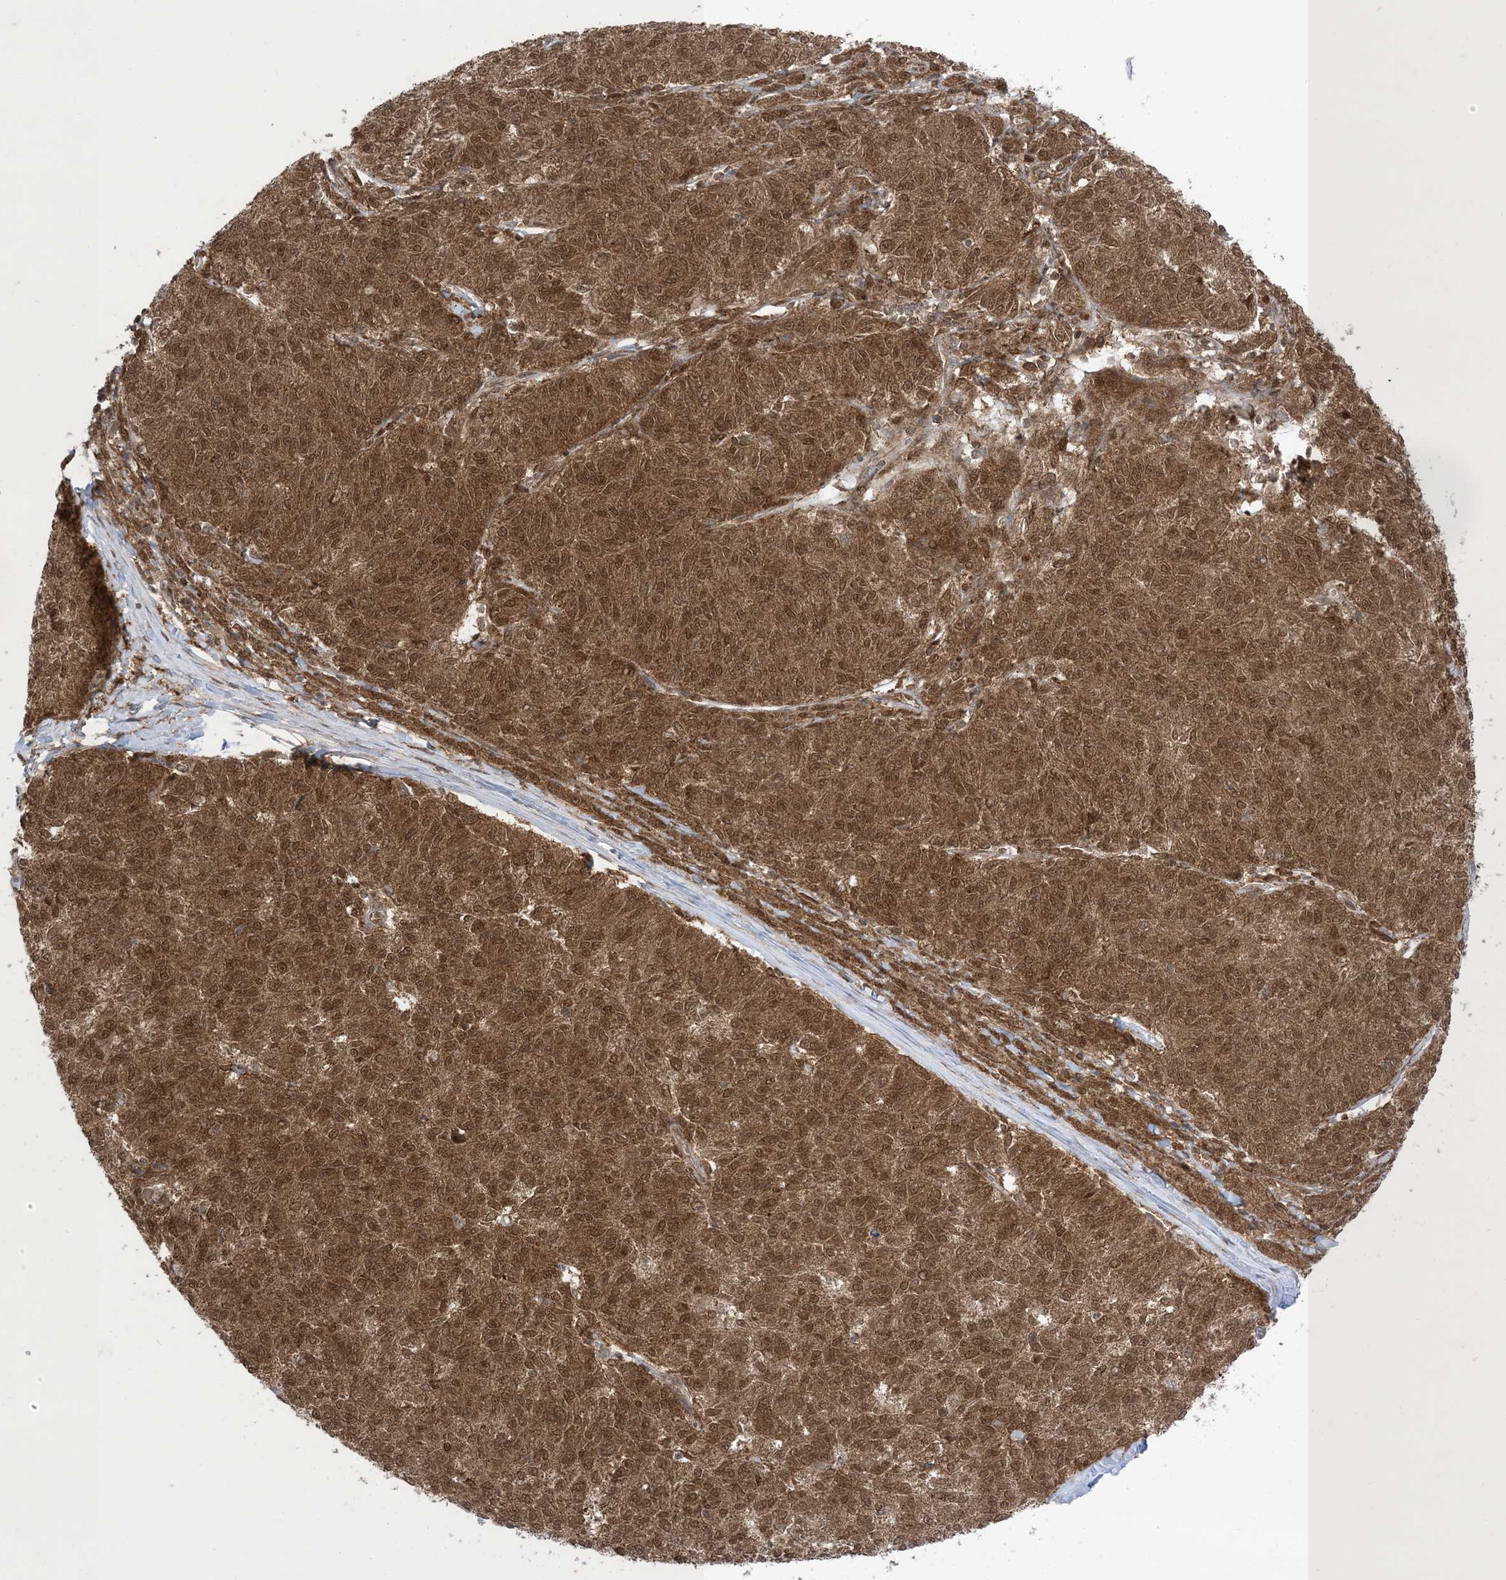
{"staining": {"intensity": "moderate", "quantity": ">75%", "location": "cytoplasmic/membranous,nuclear"}, "tissue": "melanoma", "cell_type": "Tumor cells", "image_type": "cancer", "snomed": [{"axis": "morphology", "description": "Malignant melanoma, NOS"}, {"axis": "topography", "description": "Skin"}], "caption": "Immunohistochemical staining of human malignant melanoma reveals moderate cytoplasmic/membranous and nuclear protein staining in approximately >75% of tumor cells.", "gene": "PTPA", "patient": {"sex": "female", "age": 72}}